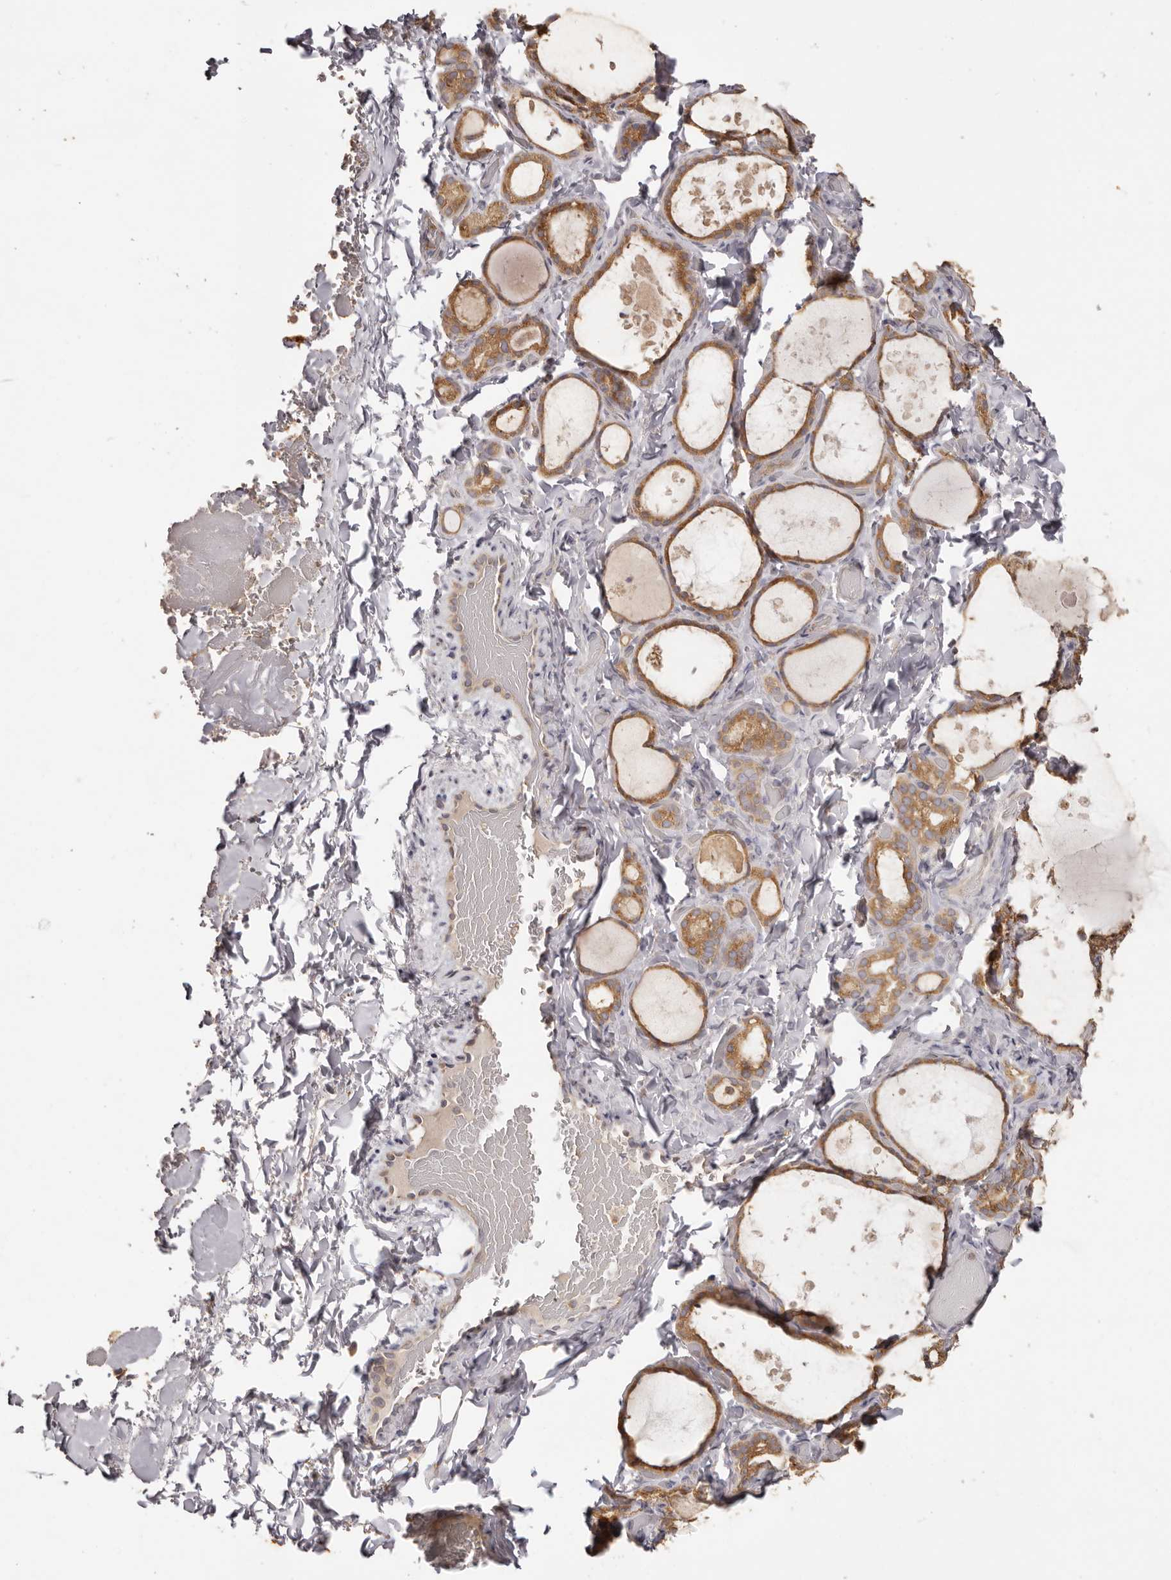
{"staining": {"intensity": "moderate", "quantity": ">75%", "location": "cytoplasmic/membranous"}, "tissue": "thyroid gland", "cell_type": "Glandular cells", "image_type": "normal", "snomed": [{"axis": "morphology", "description": "Normal tissue, NOS"}, {"axis": "topography", "description": "Thyroid gland"}], "caption": "Moderate cytoplasmic/membranous protein expression is seen in approximately >75% of glandular cells in thyroid gland.", "gene": "EEF1E1", "patient": {"sex": "female", "age": 44}}